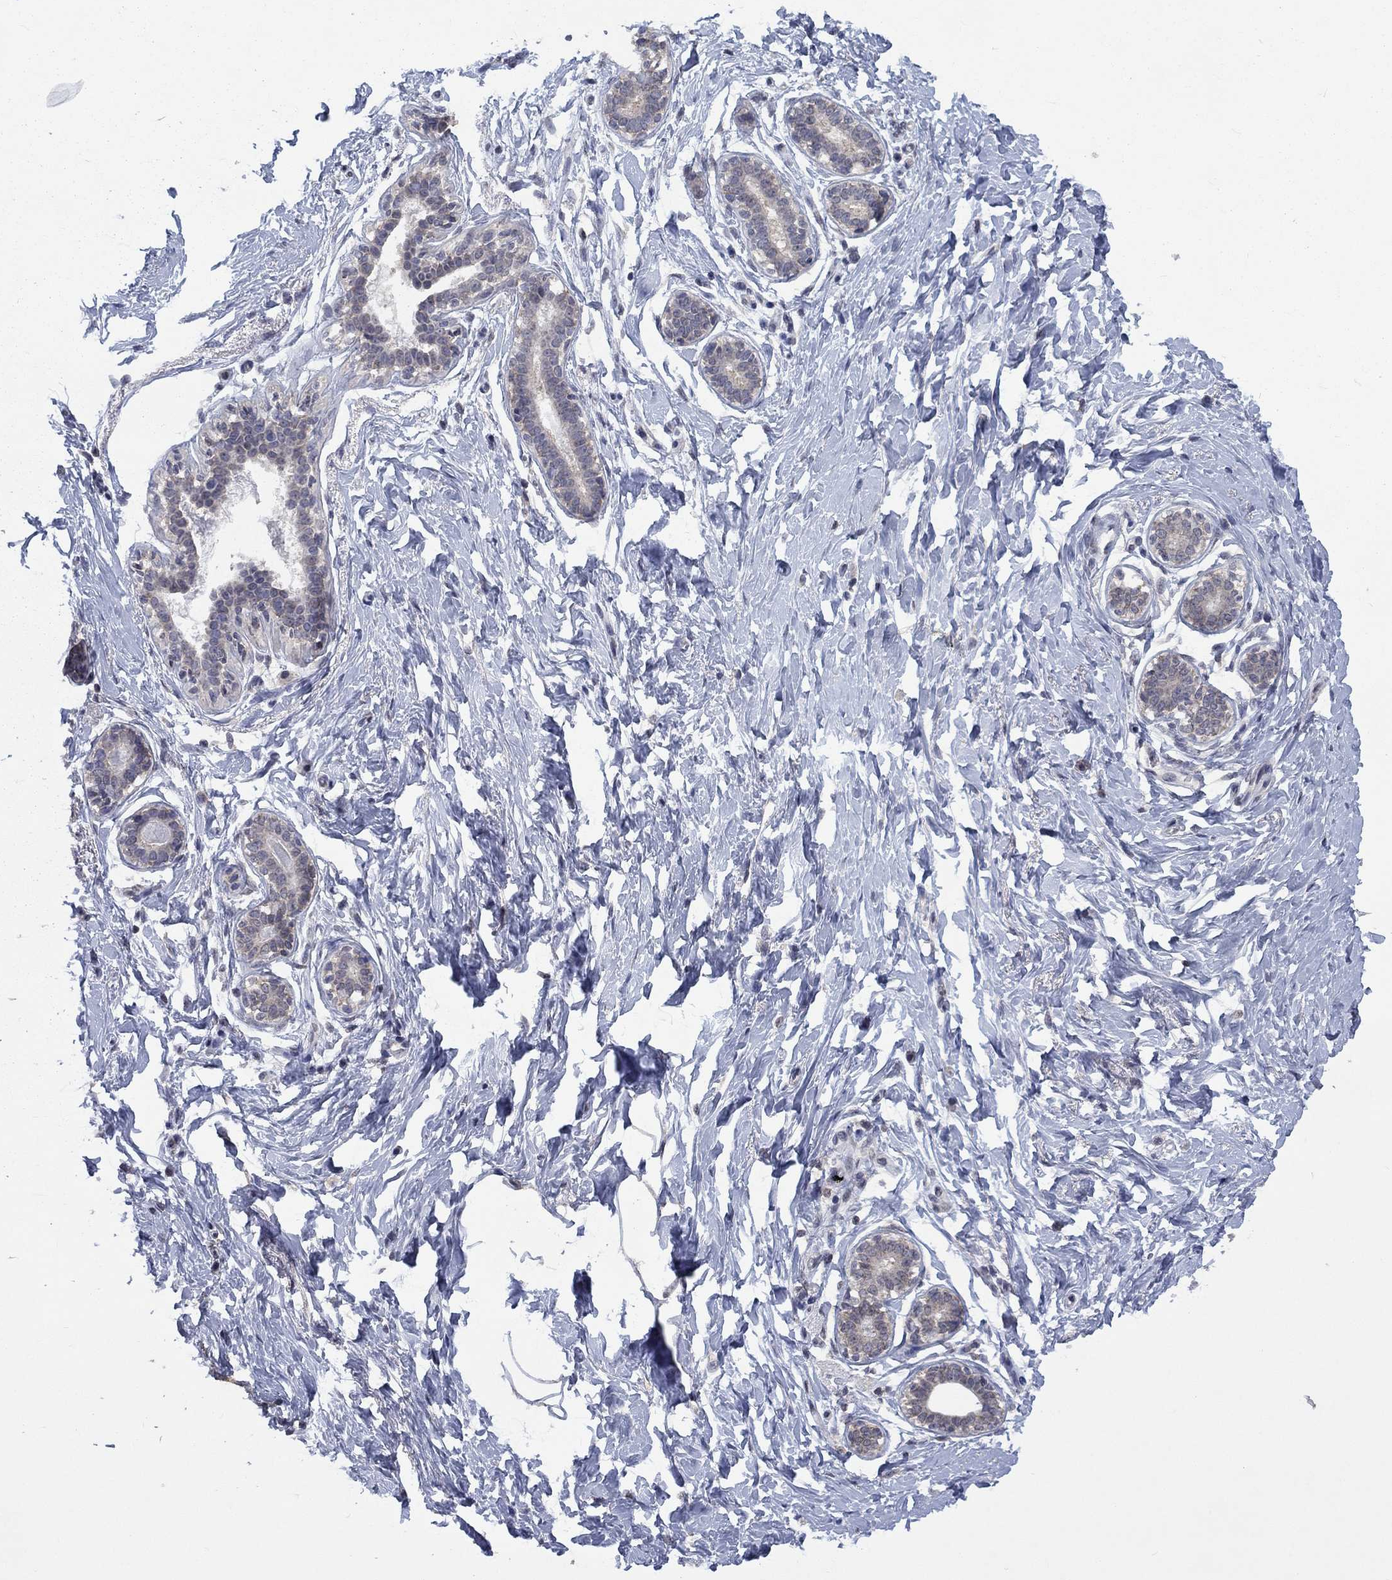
{"staining": {"intensity": "negative", "quantity": "none", "location": "none"}, "tissue": "breast", "cell_type": "Adipocytes", "image_type": "normal", "snomed": [{"axis": "morphology", "description": "Normal tissue, NOS"}, {"axis": "morphology", "description": "Lobular carcinoma, in situ"}, {"axis": "topography", "description": "Breast"}], "caption": "Immunohistochemistry photomicrograph of normal breast: breast stained with DAB (3,3'-diaminobenzidine) displays no significant protein staining in adipocytes. (Stains: DAB immunohistochemistry with hematoxylin counter stain, Microscopy: brightfield microscopy at high magnification).", "gene": "SPATA33", "patient": {"sex": "female", "age": 35}}